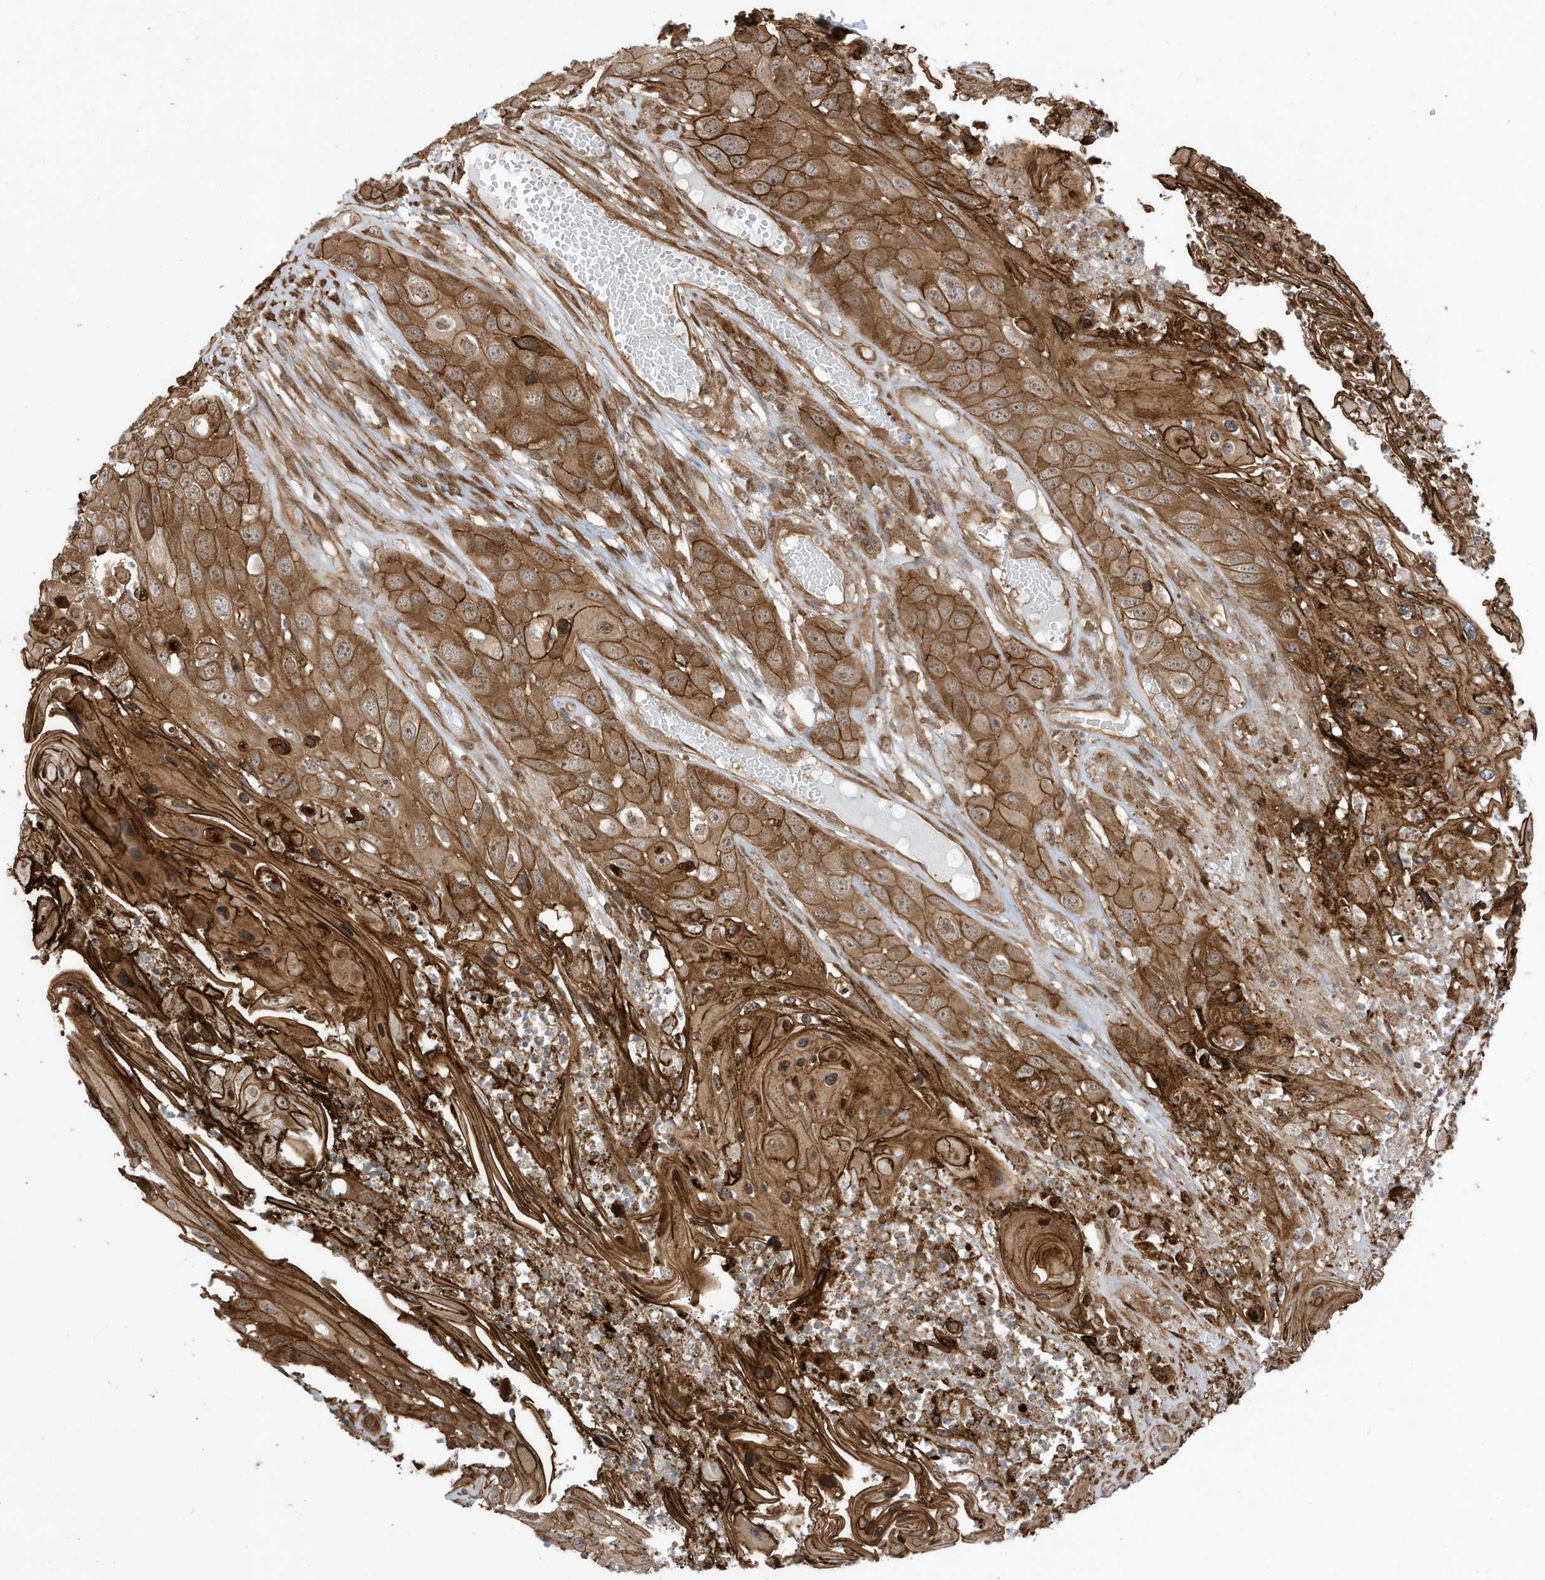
{"staining": {"intensity": "moderate", "quantity": ">75%", "location": "cytoplasmic/membranous"}, "tissue": "skin cancer", "cell_type": "Tumor cells", "image_type": "cancer", "snomed": [{"axis": "morphology", "description": "Squamous cell carcinoma, NOS"}, {"axis": "topography", "description": "Skin"}], "caption": "Skin cancer (squamous cell carcinoma) tissue shows moderate cytoplasmic/membranous positivity in about >75% of tumor cells, visualized by immunohistochemistry.", "gene": "CDC42EP3", "patient": {"sex": "male", "age": 55}}